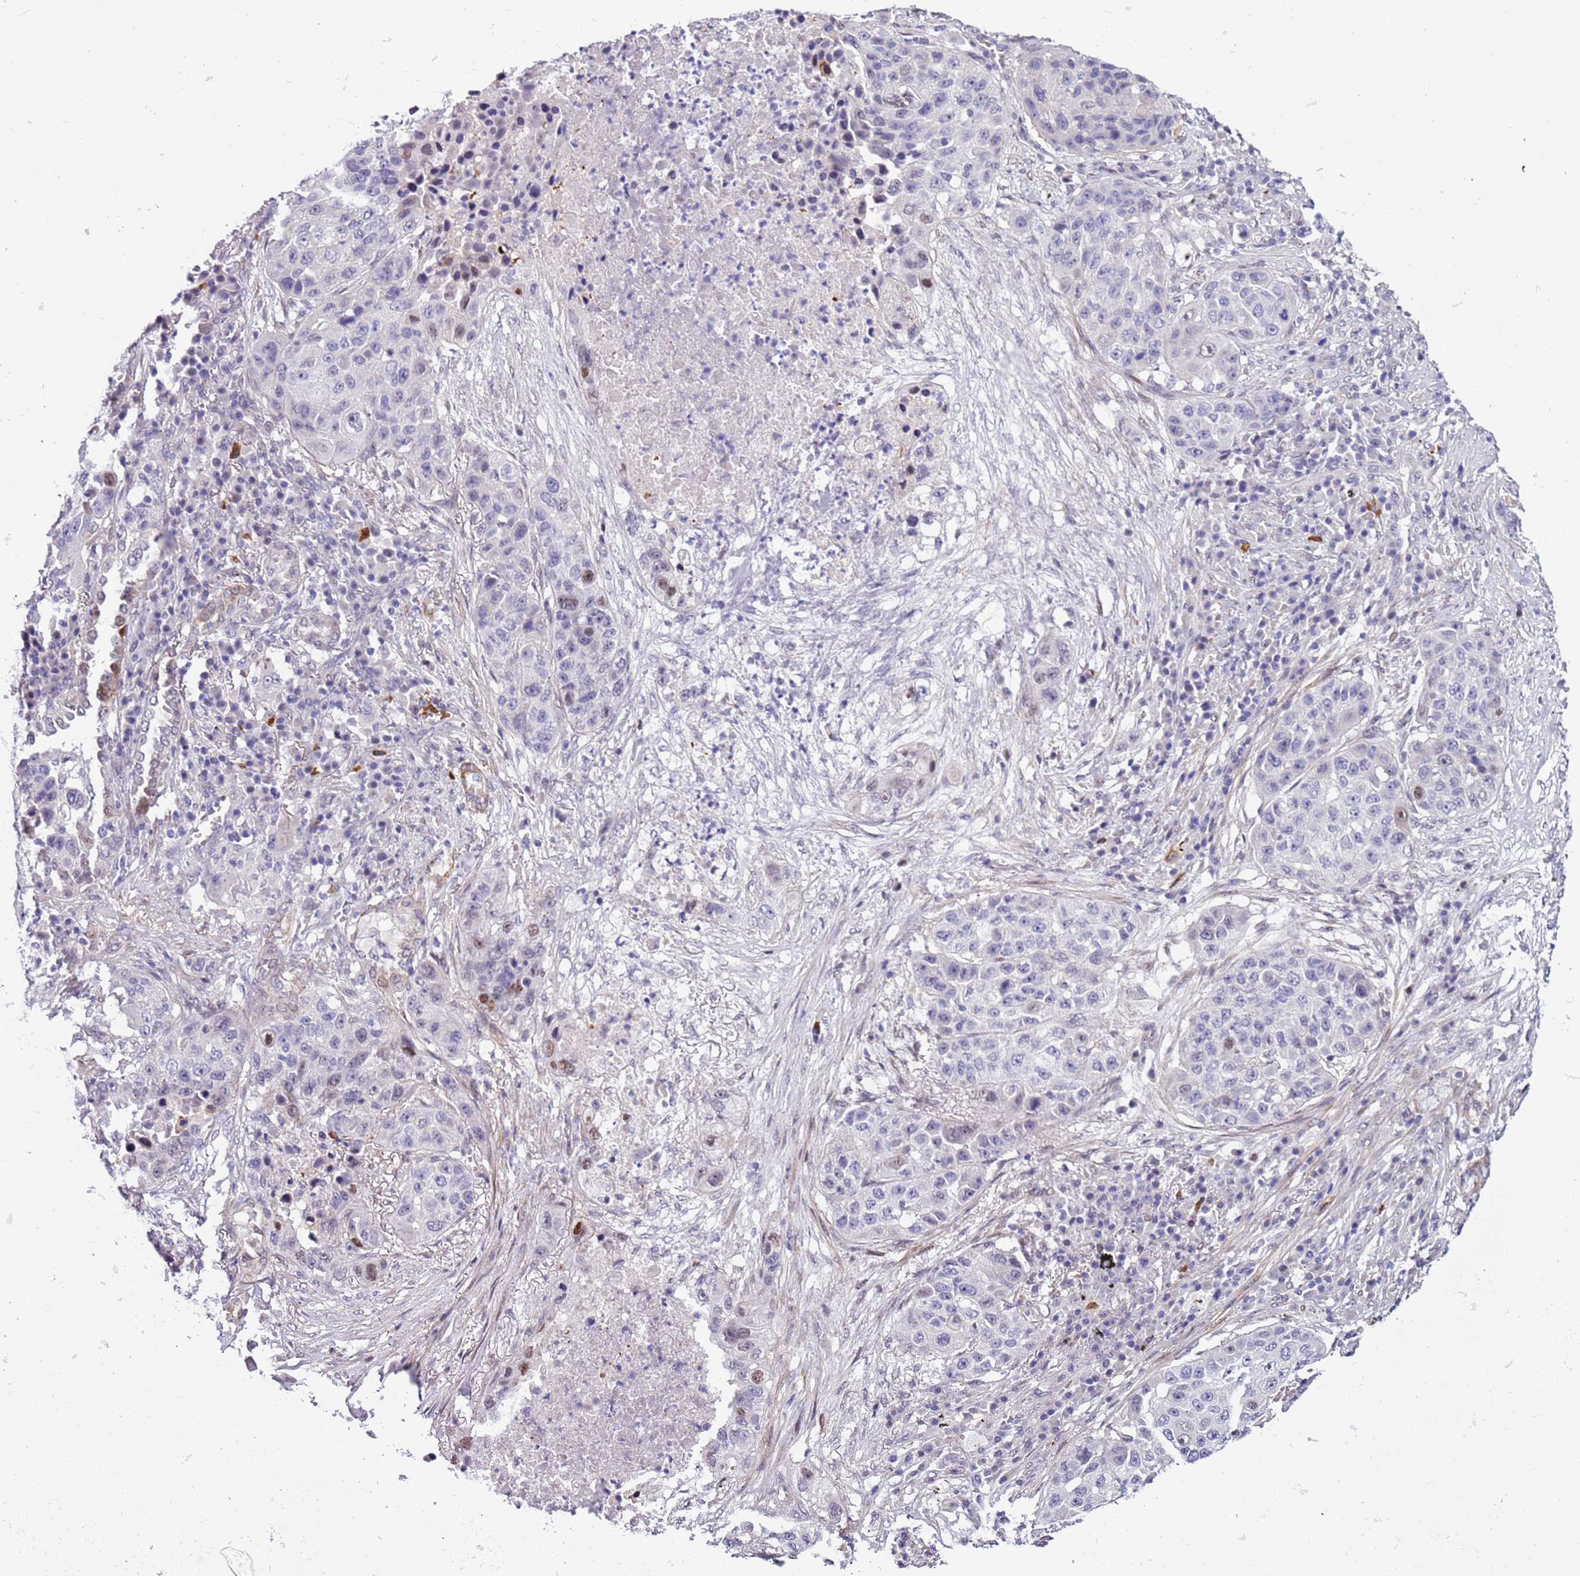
{"staining": {"intensity": "negative", "quantity": "none", "location": "none"}, "tissue": "lung cancer", "cell_type": "Tumor cells", "image_type": "cancer", "snomed": [{"axis": "morphology", "description": "Squamous cell carcinoma, NOS"}, {"axis": "topography", "description": "Lung"}], "caption": "Tumor cells are negative for protein expression in human squamous cell carcinoma (lung).", "gene": "PLEKHH1", "patient": {"sex": "female", "age": 63}}